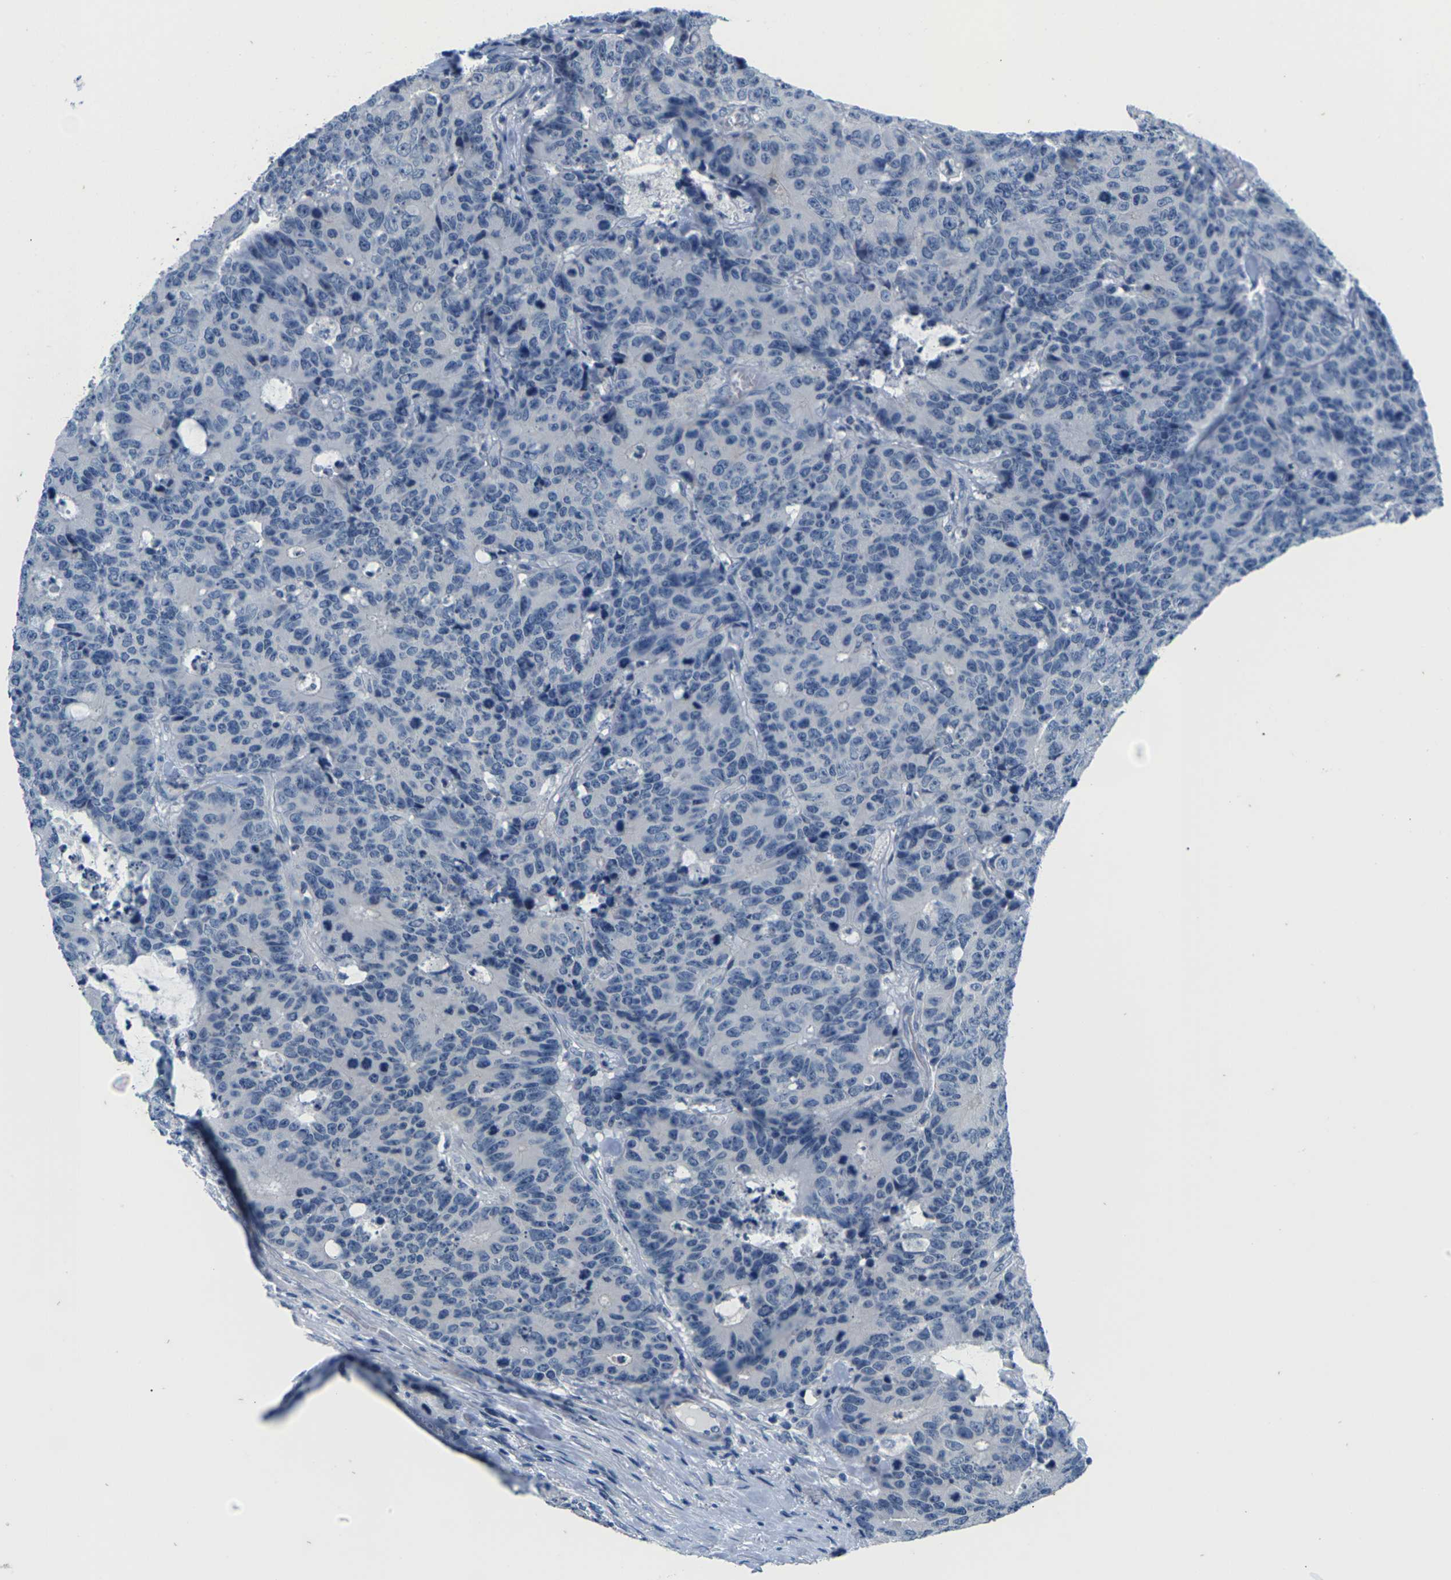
{"staining": {"intensity": "negative", "quantity": "none", "location": "none"}, "tissue": "colorectal cancer", "cell_type": "Tumor cells", "image_type": "cancer", "snomed": [{"axis": "morphology", "description": "Adenocarcinoma, NOS"}, {"axis": "topography", "description": "Colon"}], "caption": "An immunohistochemistry image of adenocarcinoma (colorectal) is shown. There is no staining in tumor cells of adenocarcinoma (colorectal). Nuclei are stained in blue.", "gene": "UMOD", "patient": {"sex": "female", "age": 86}}